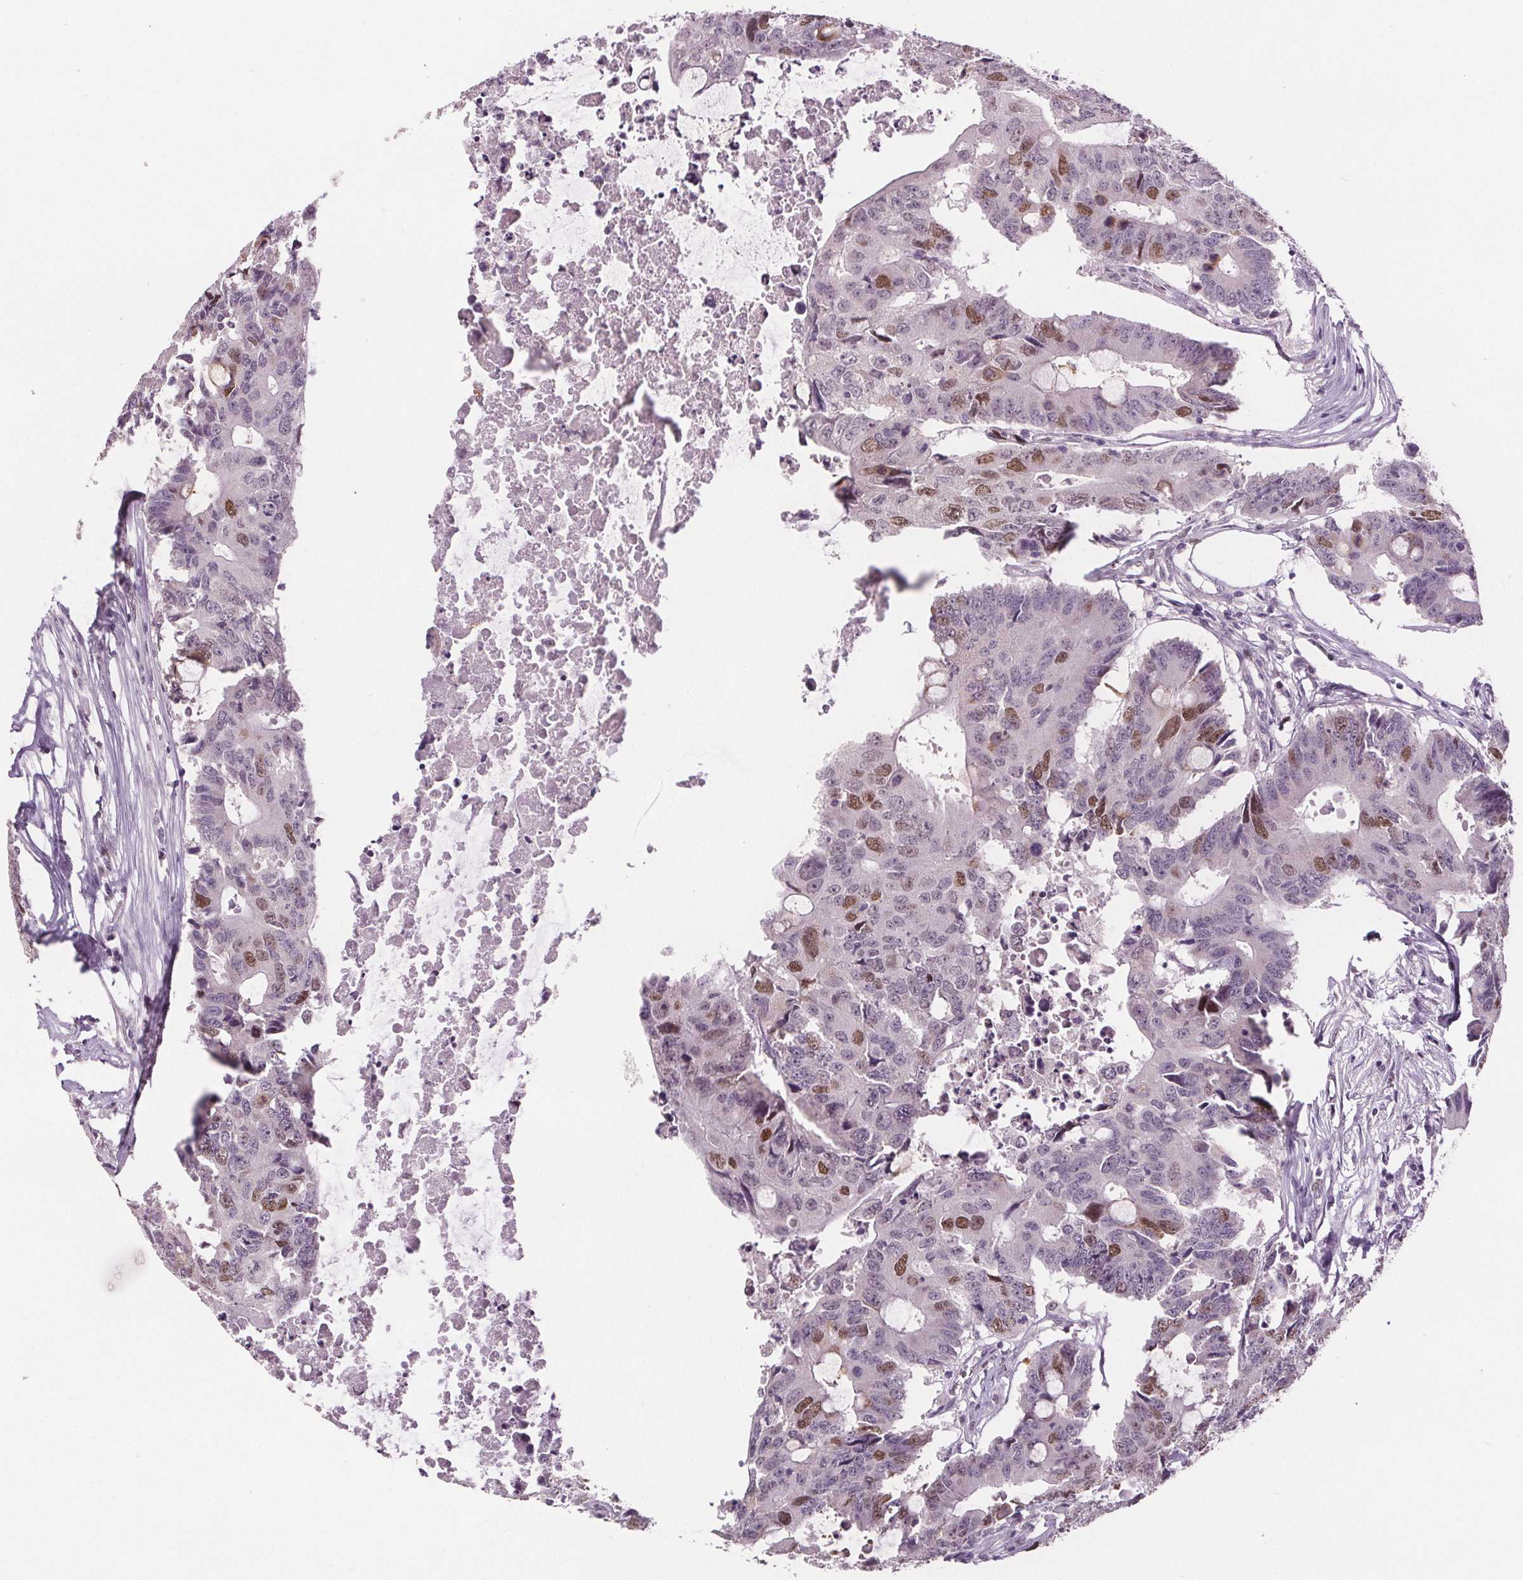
{"staining": {"intensity": "moderate", "quantity": "25%-75%", "location": "nuclear"}, "tissue": "colorectal cancer", "cell_type": "Tumor cells", "image_type": "cancer", "snomed": [{"axis": "morphology", "description": "Adenocarcinoma, NOS"}, {"axis": "topography", "description": "Colon"}], "caption": "There is medium levels of moderate nuclear positivity in tumor cells of colorectal cancer, as demonstrated by immunohistochemical staining (brown color).", "gene": "CENPF", "patient": {"sex": "male", "age": 71}}